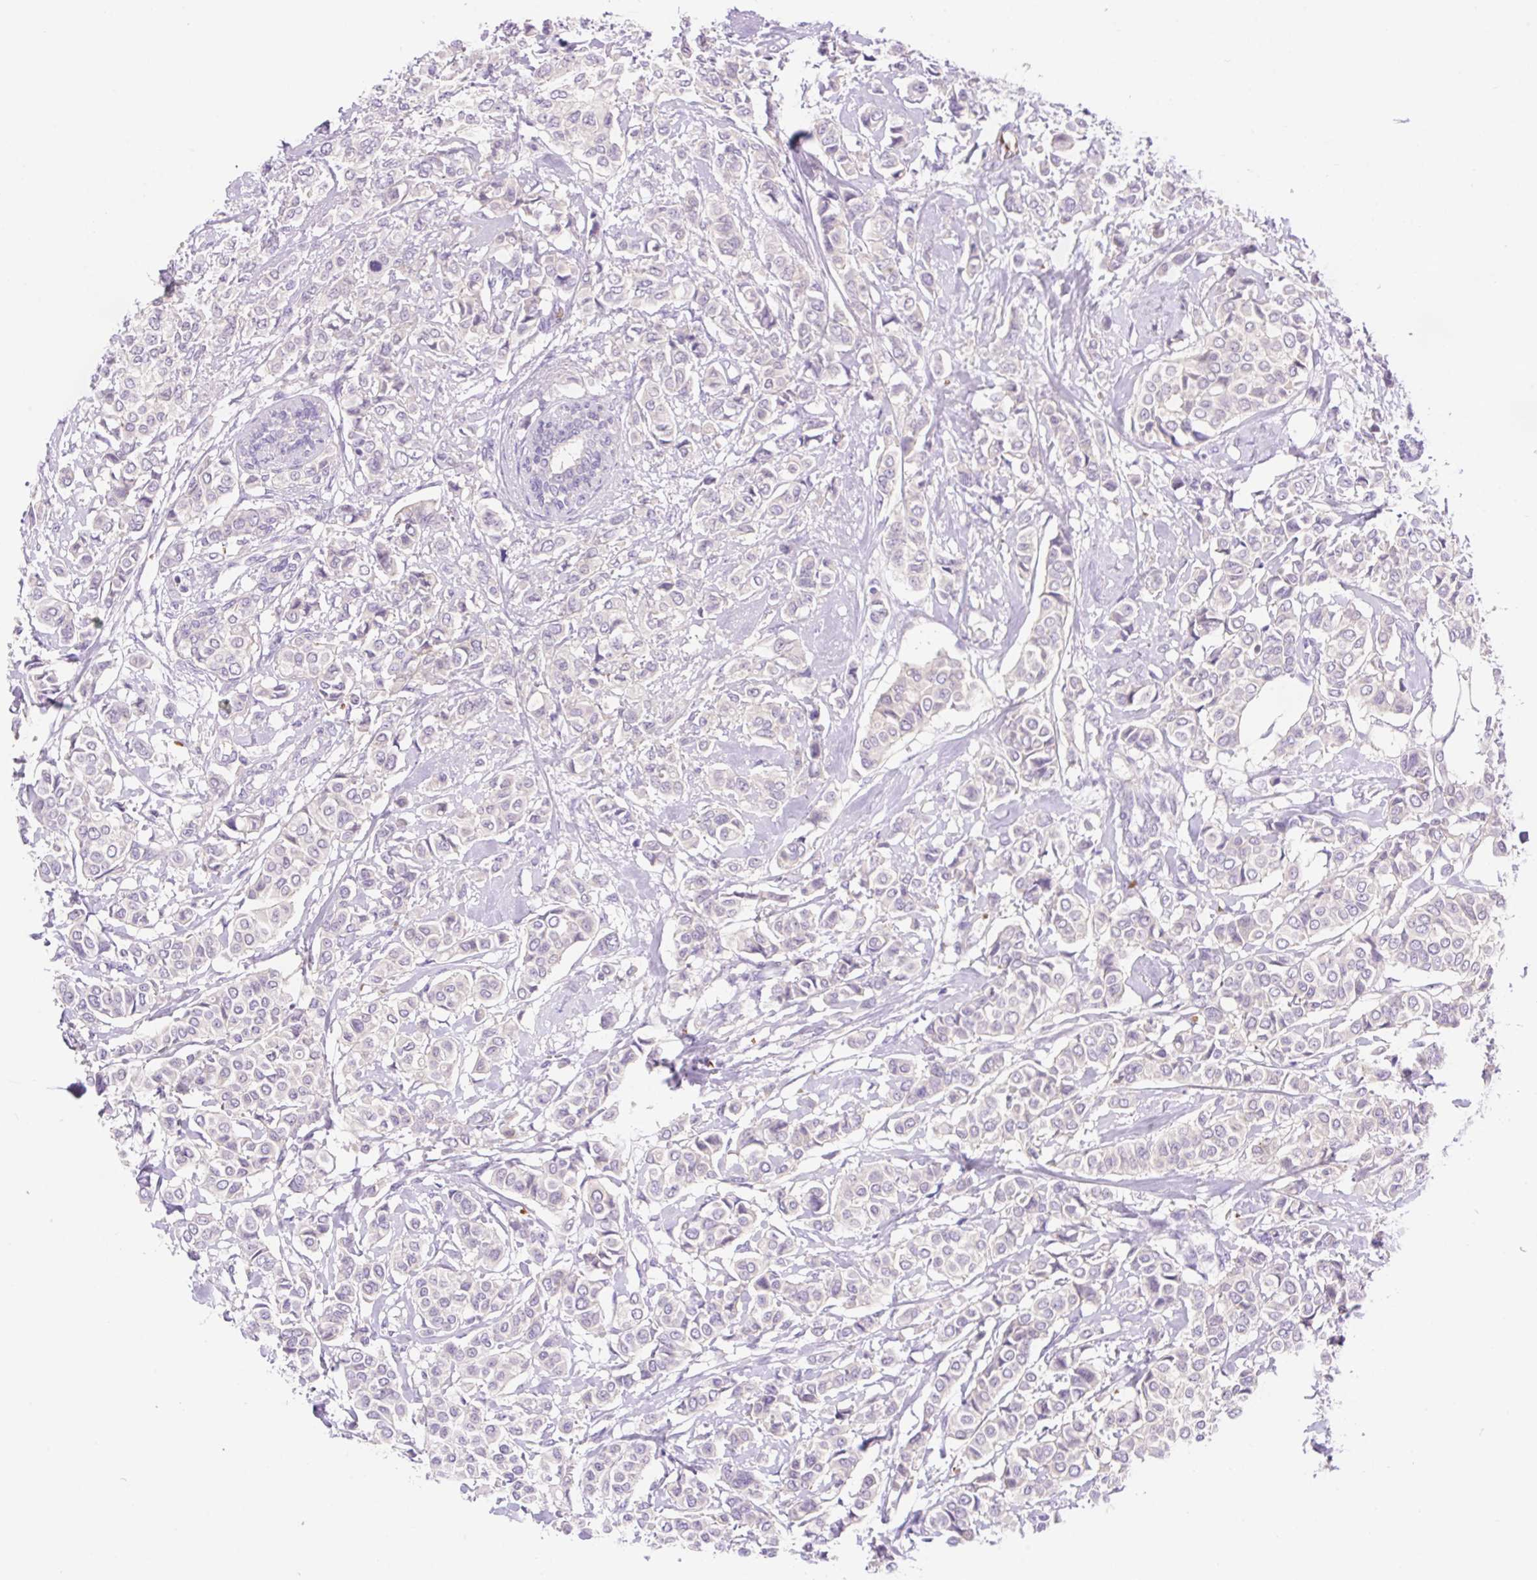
{"staining": {"intensity": "negative", "quantity": "none", "location": "none"}, "tissue": "breast cancer", "cell_type": "Tumor cells", "image_type": "cancer", "snomed": [{"axis": "morphology", "description": "Lobular carcinoma"}, {"axis": "topography", "description": "Breast"}], "caption": "Image shows no significant protein positivity in tumor cells of breast cancer (lobular carcinoma).", "gene": "LHFPL5", "patient": {"sex": "female", "age": 51}}